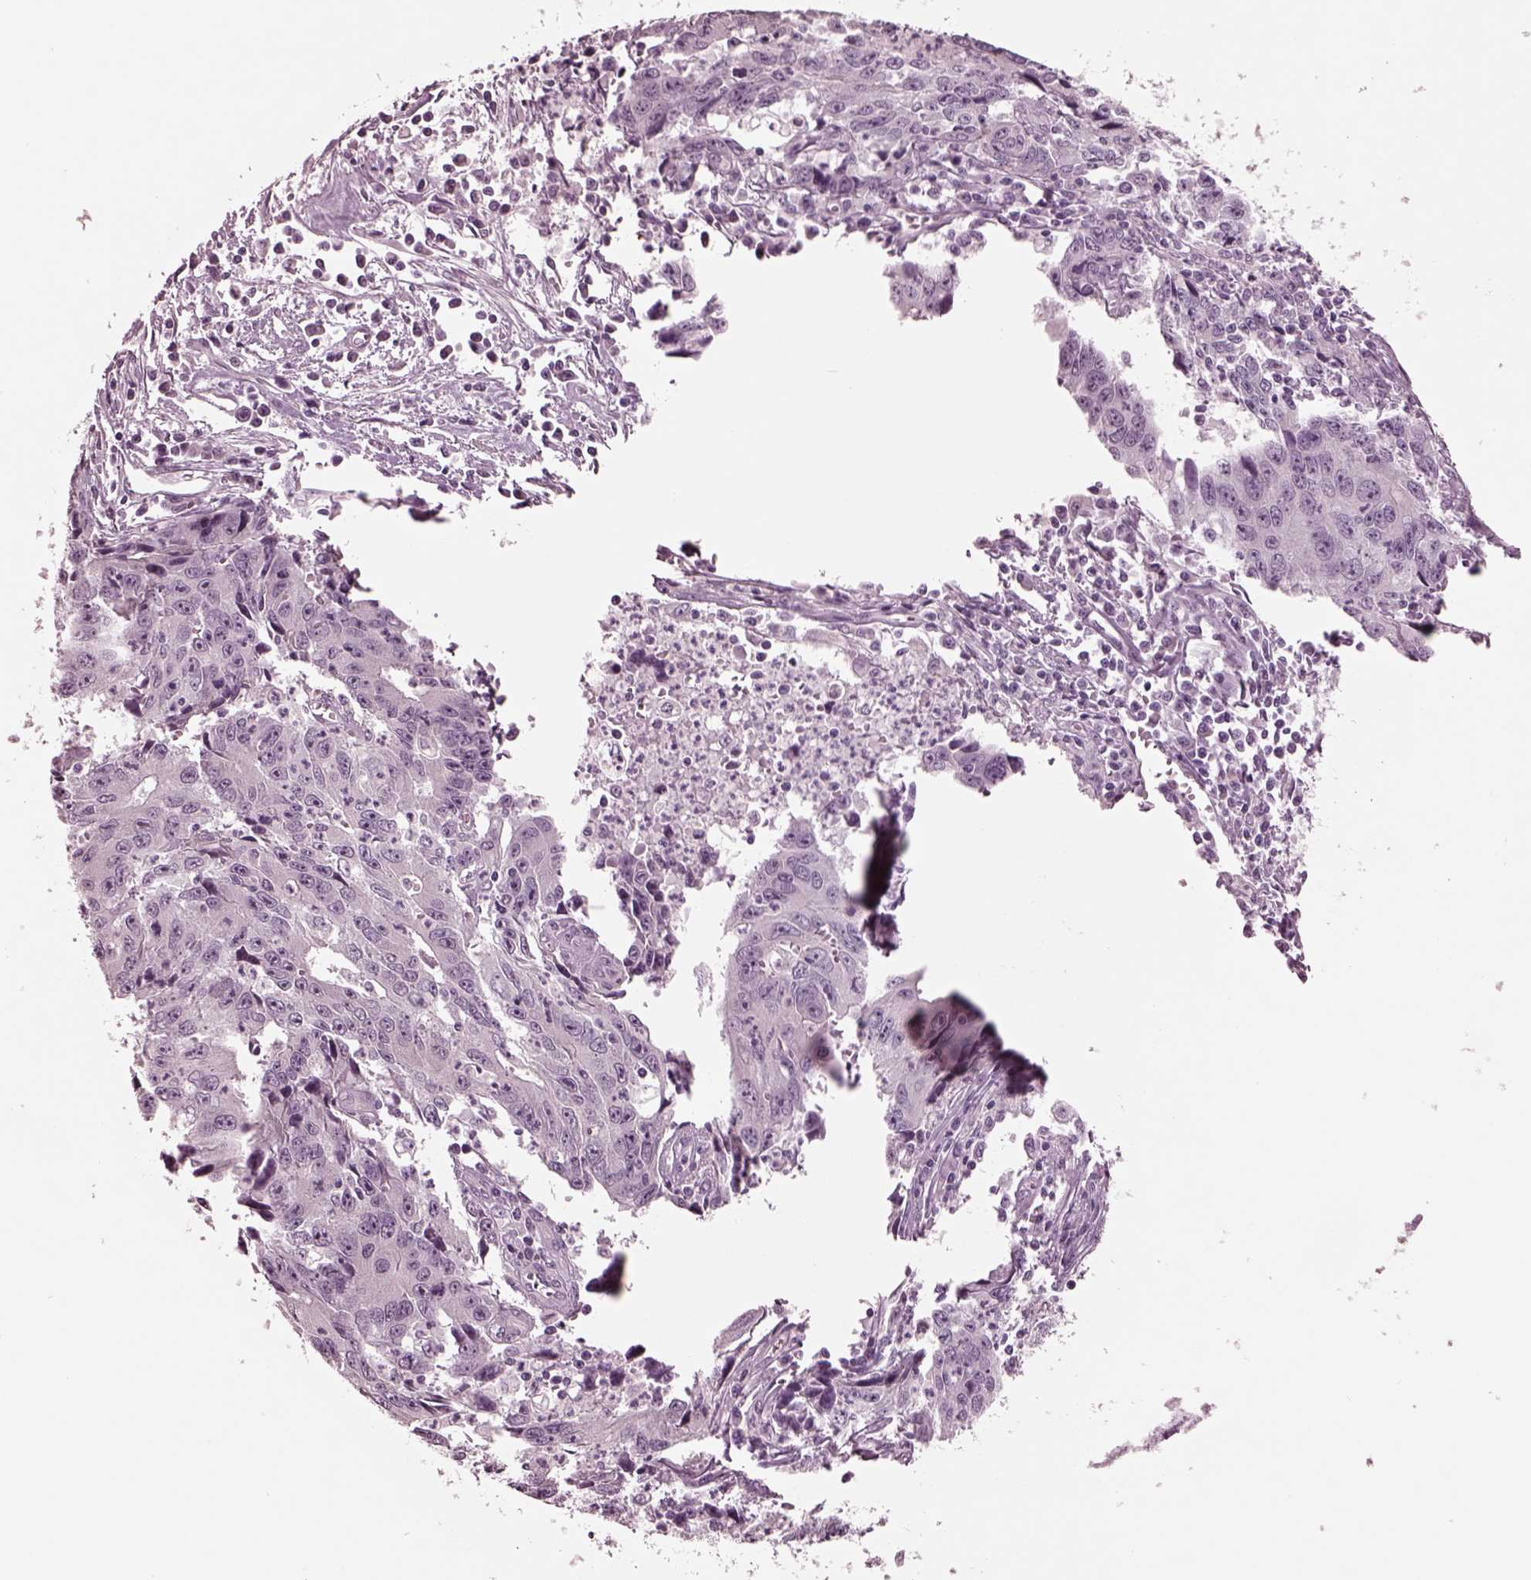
{"staining": {"intensity": "negative", "quantity": "none", "location": "none"}, "tissue": "liver cancer", "cell_type": "Tumor cells", "image_type": "cancer", "snomed": [{"axis": "morphology", "description": "Cholangiocarcinoma"}, {"axis": "topography", "description": "Liver"}], "caption": "DAB (3,3'-diaminobenzidine) immunohistochemical staining of liver cancer reveals no significant positivity in tumor cells.", "gene": "MIB2", "patient": {"sex": "male", "age": 65}}